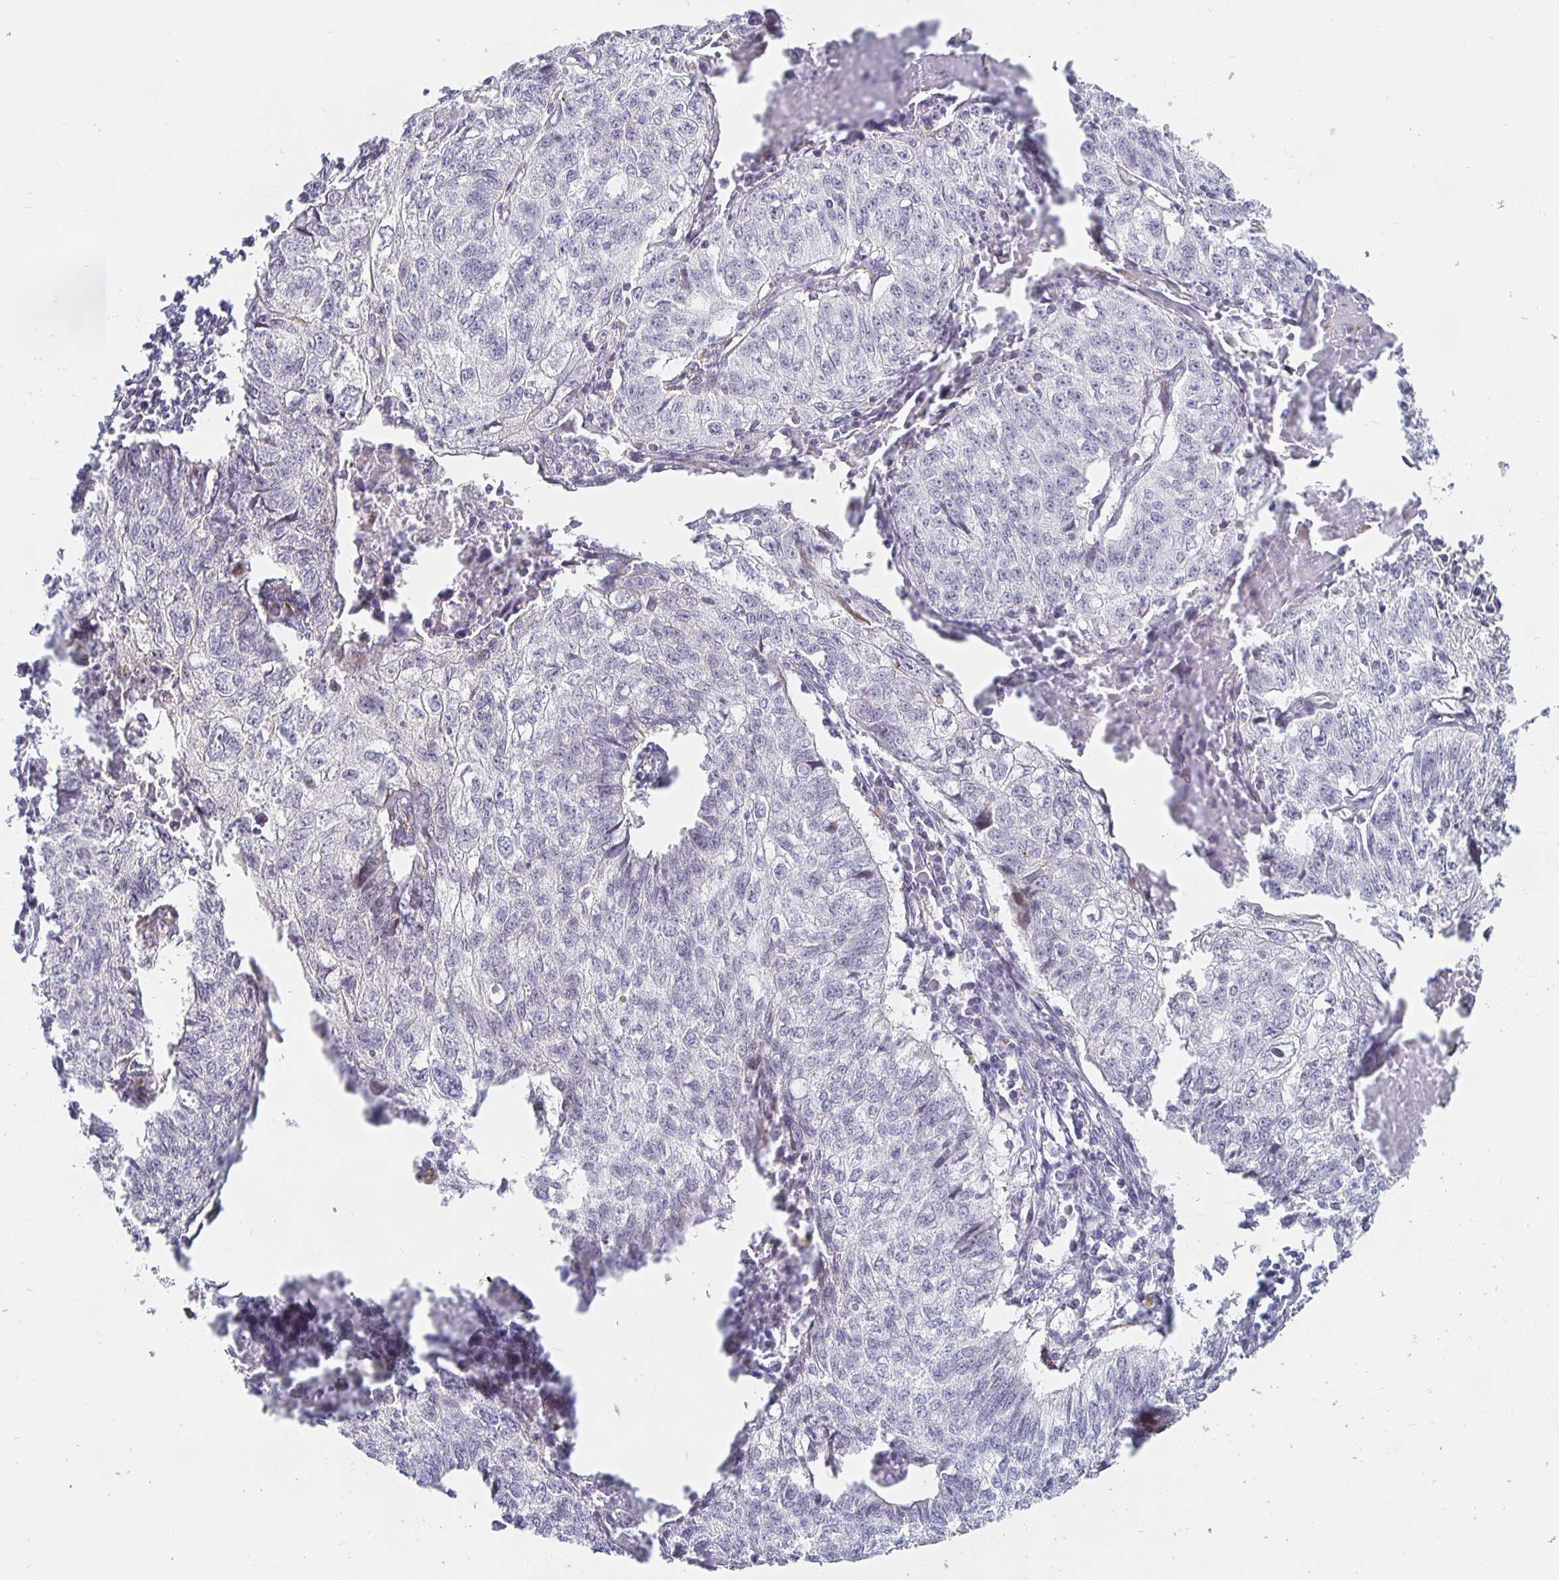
{"staining": {"intensity": "negative", "quantity": "none", "location": "none"}, "tissue": "lung cancer", "cell_type": "Tumor cells", "image_type": "cancer", "snomed": [{"axis": "morphology", "description": "Normal morphology"}, {"axis": "morphology", "description": "Aneuploidy"}, {"axis": "morphology", "description": "Squamous cell carcinoma, NOS"}, {"axis": "topography", "description": "Lymph node"}, {"axis": "topography", "description": "Lung"}], "caption": "Immunohistochemistry (IHC) micrograph of neoplastic tissue: aneuploidy (lung) stained with DAB shows no significant protein positivity in tumor cells.", "gene": "S100G", "patient": {"sex": "female", "age": 76}}